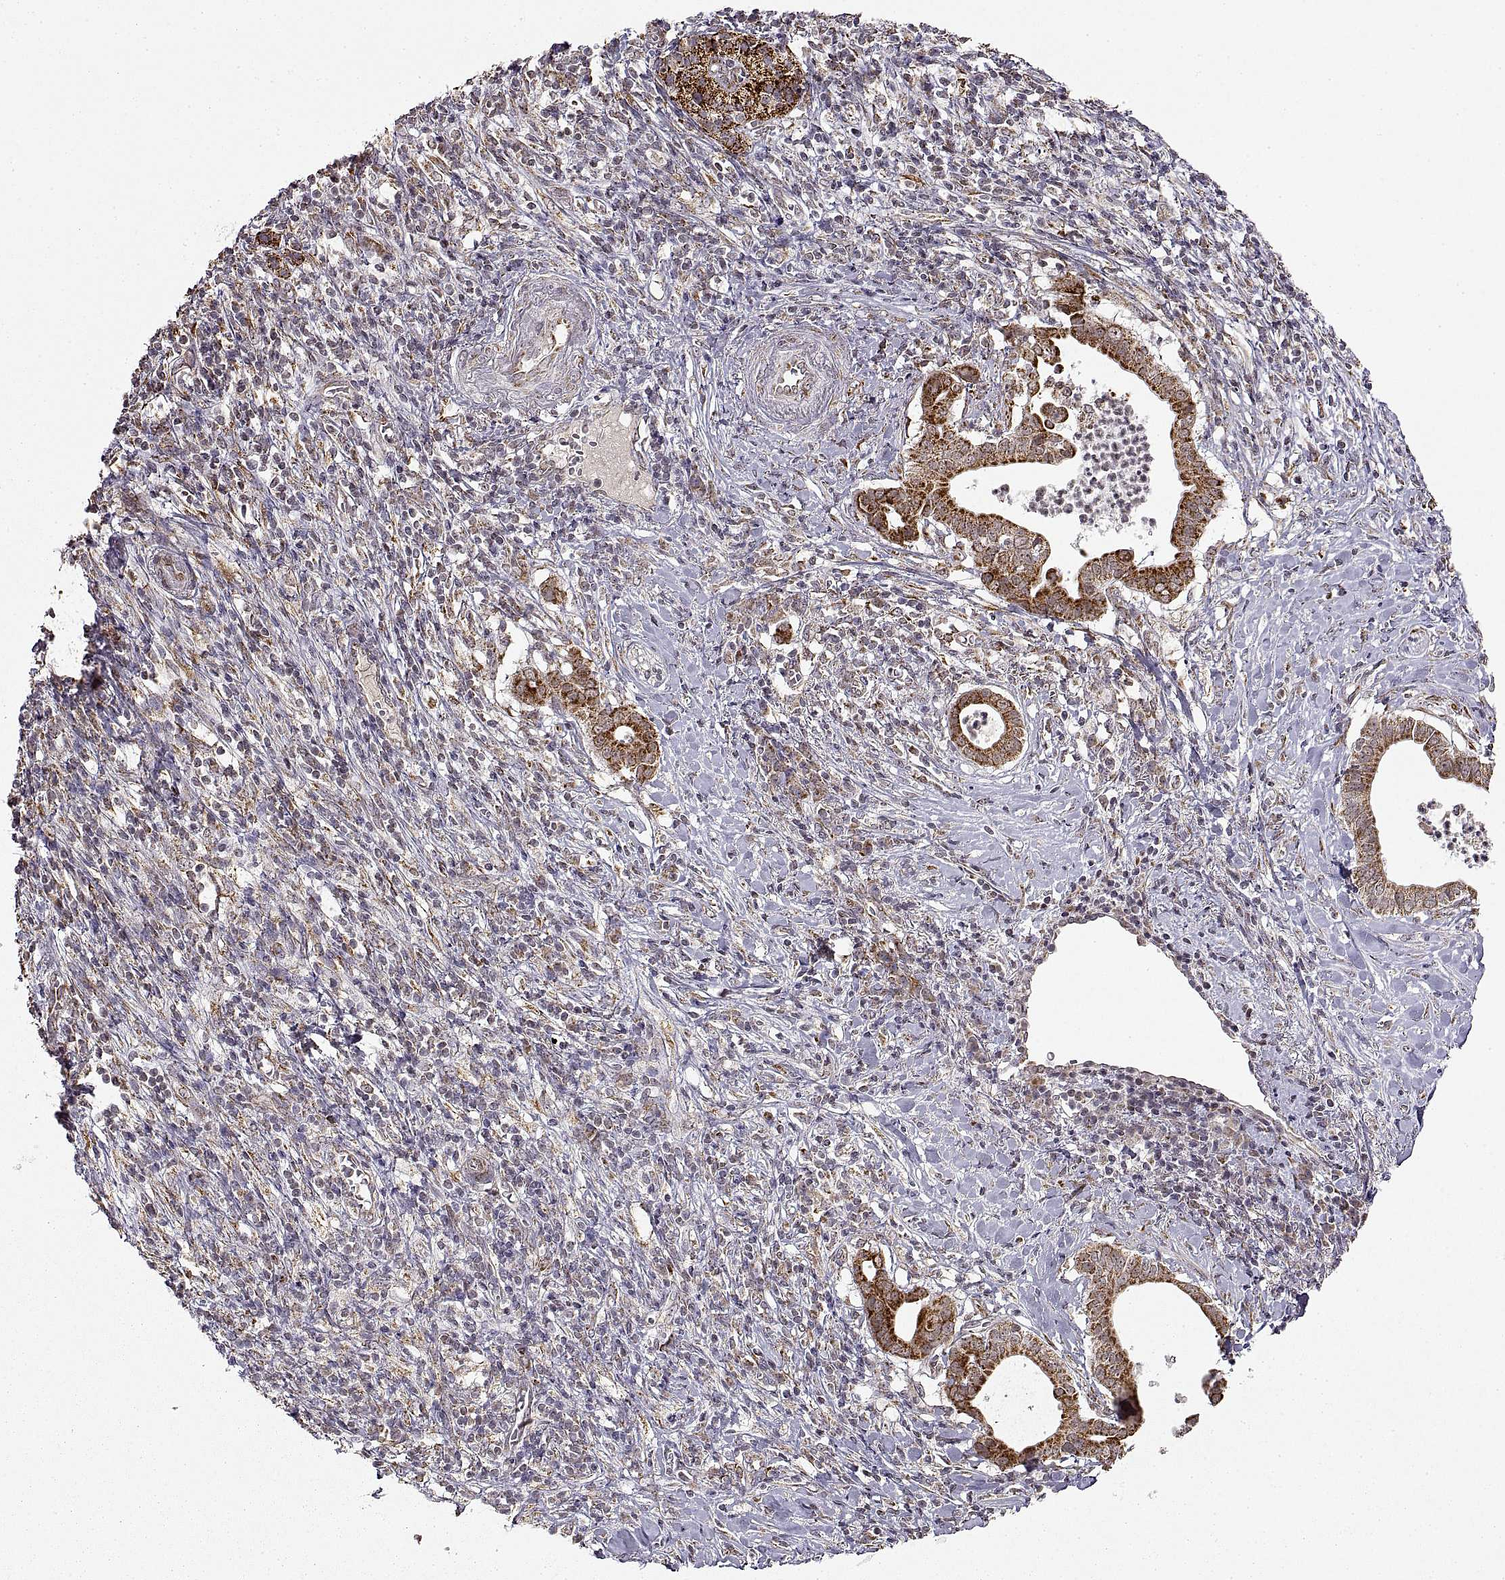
{"staining": {"intensity": "strong", "quantity": "25%-75%", "location": "cytoplasmic/membranous"}, "tissue": "pancreatic cancer", "cell_type": "Tumor cells", "image_type": "cancer", "snomed": [{"axis": "morphology", "description": "Adenocarcinoma, NOS"}, {"axis": "topography", "description": "Pancreas"}], "caption": "Pancreatic adenocarcinoma tissue displays strong cytoplasmic/membranous positivity in approximately 25%-75% of tumor cells, visualized by immunohistochemistry.", "gene": "MANBAL", "patient": {"sex": "male", "age": 61}}